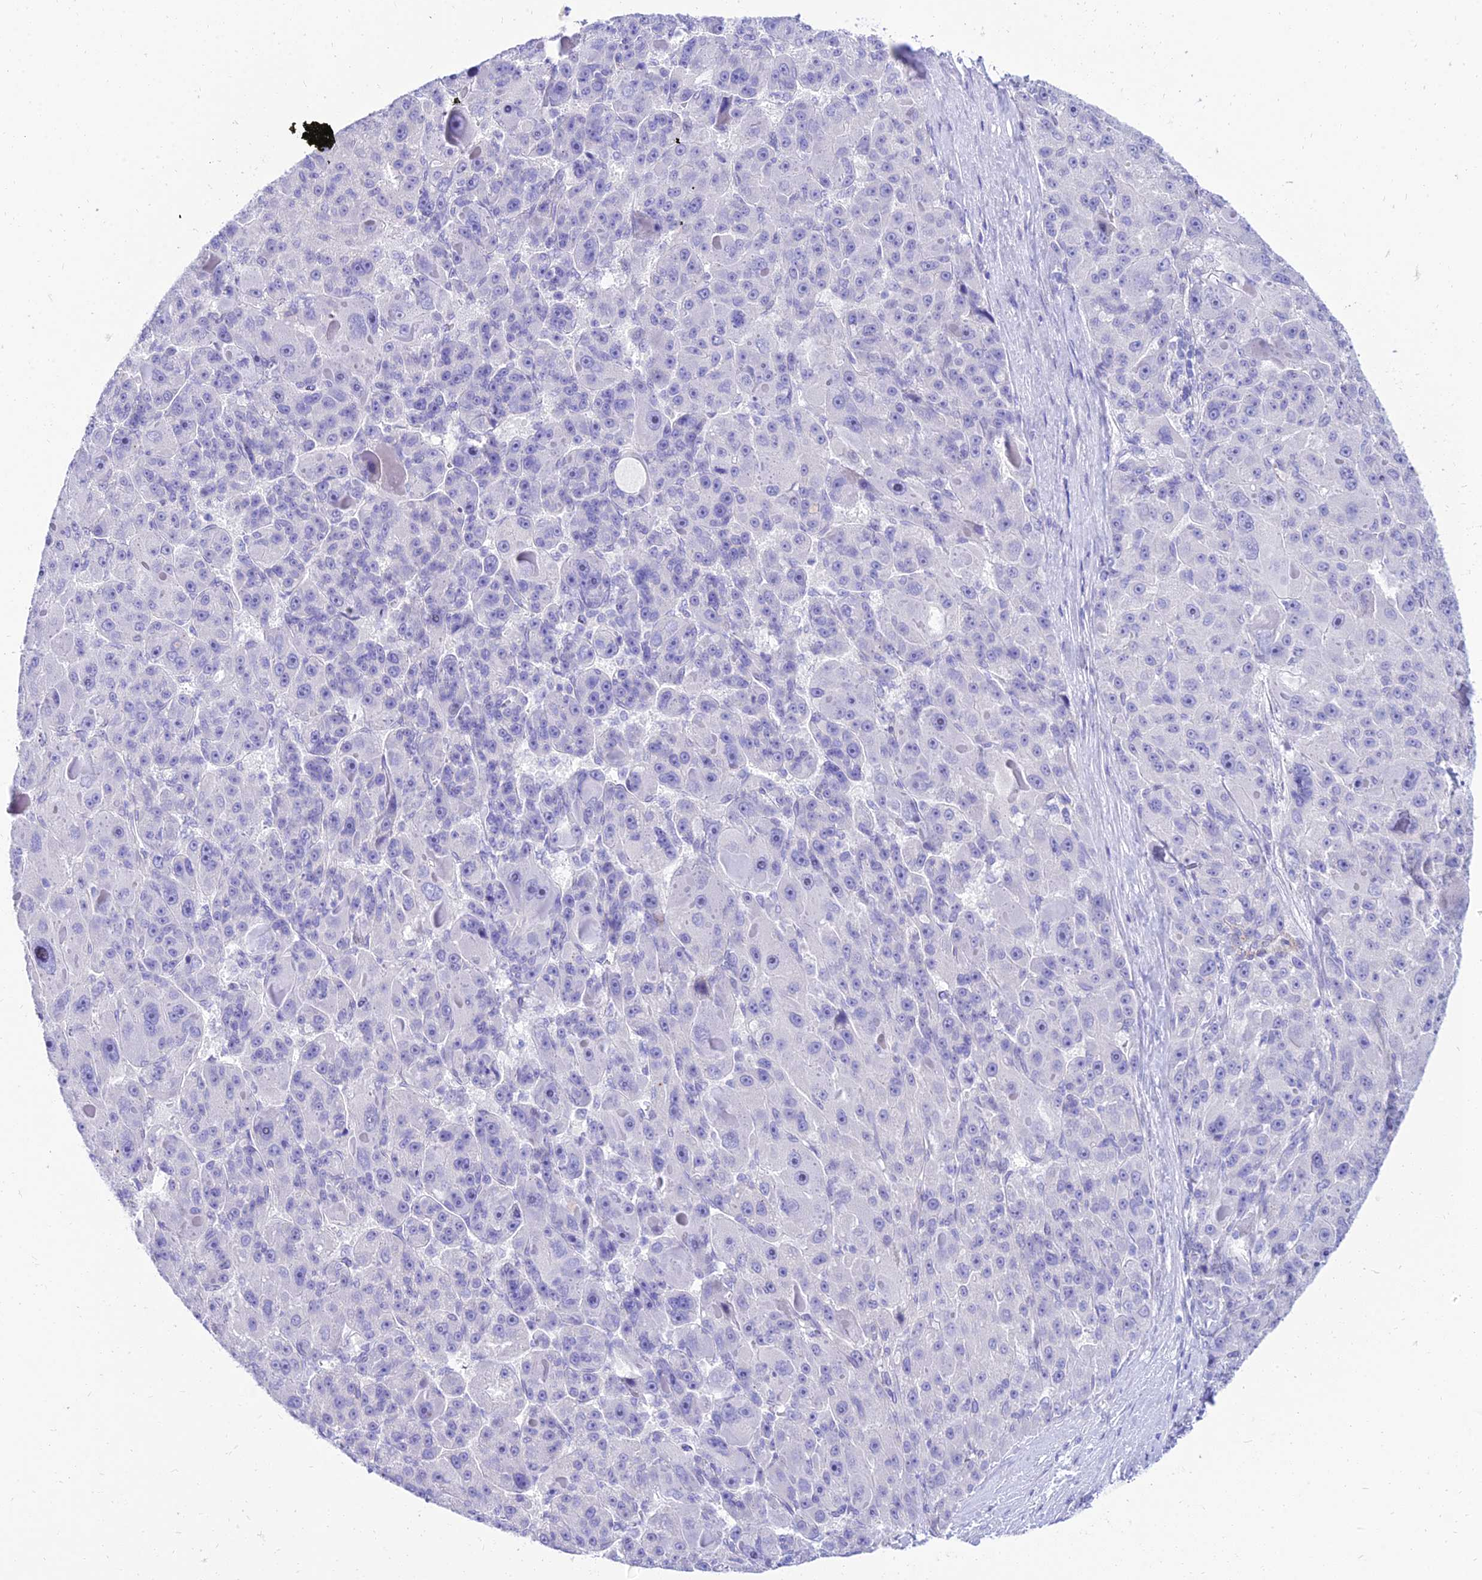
{"staining": {"intensity": "negative", "quantity": "none", "location": "none"}, "tissue": "liver cancer", "cell_type": "Tumor cells", "image_type": "cancer", "snomed": [{"axis": "morphology", "description": "Carcinoma, Hepatocellular, NOS"}, {"axis": "topography", "description": "Liver"}], "caption": "The IHC photomicrograph has no significant positivity in tumor cells of liver hepatocellular carcinoma tissue.", "gene": "TAC3", "patient": {"sex": "male", "age": 76}}